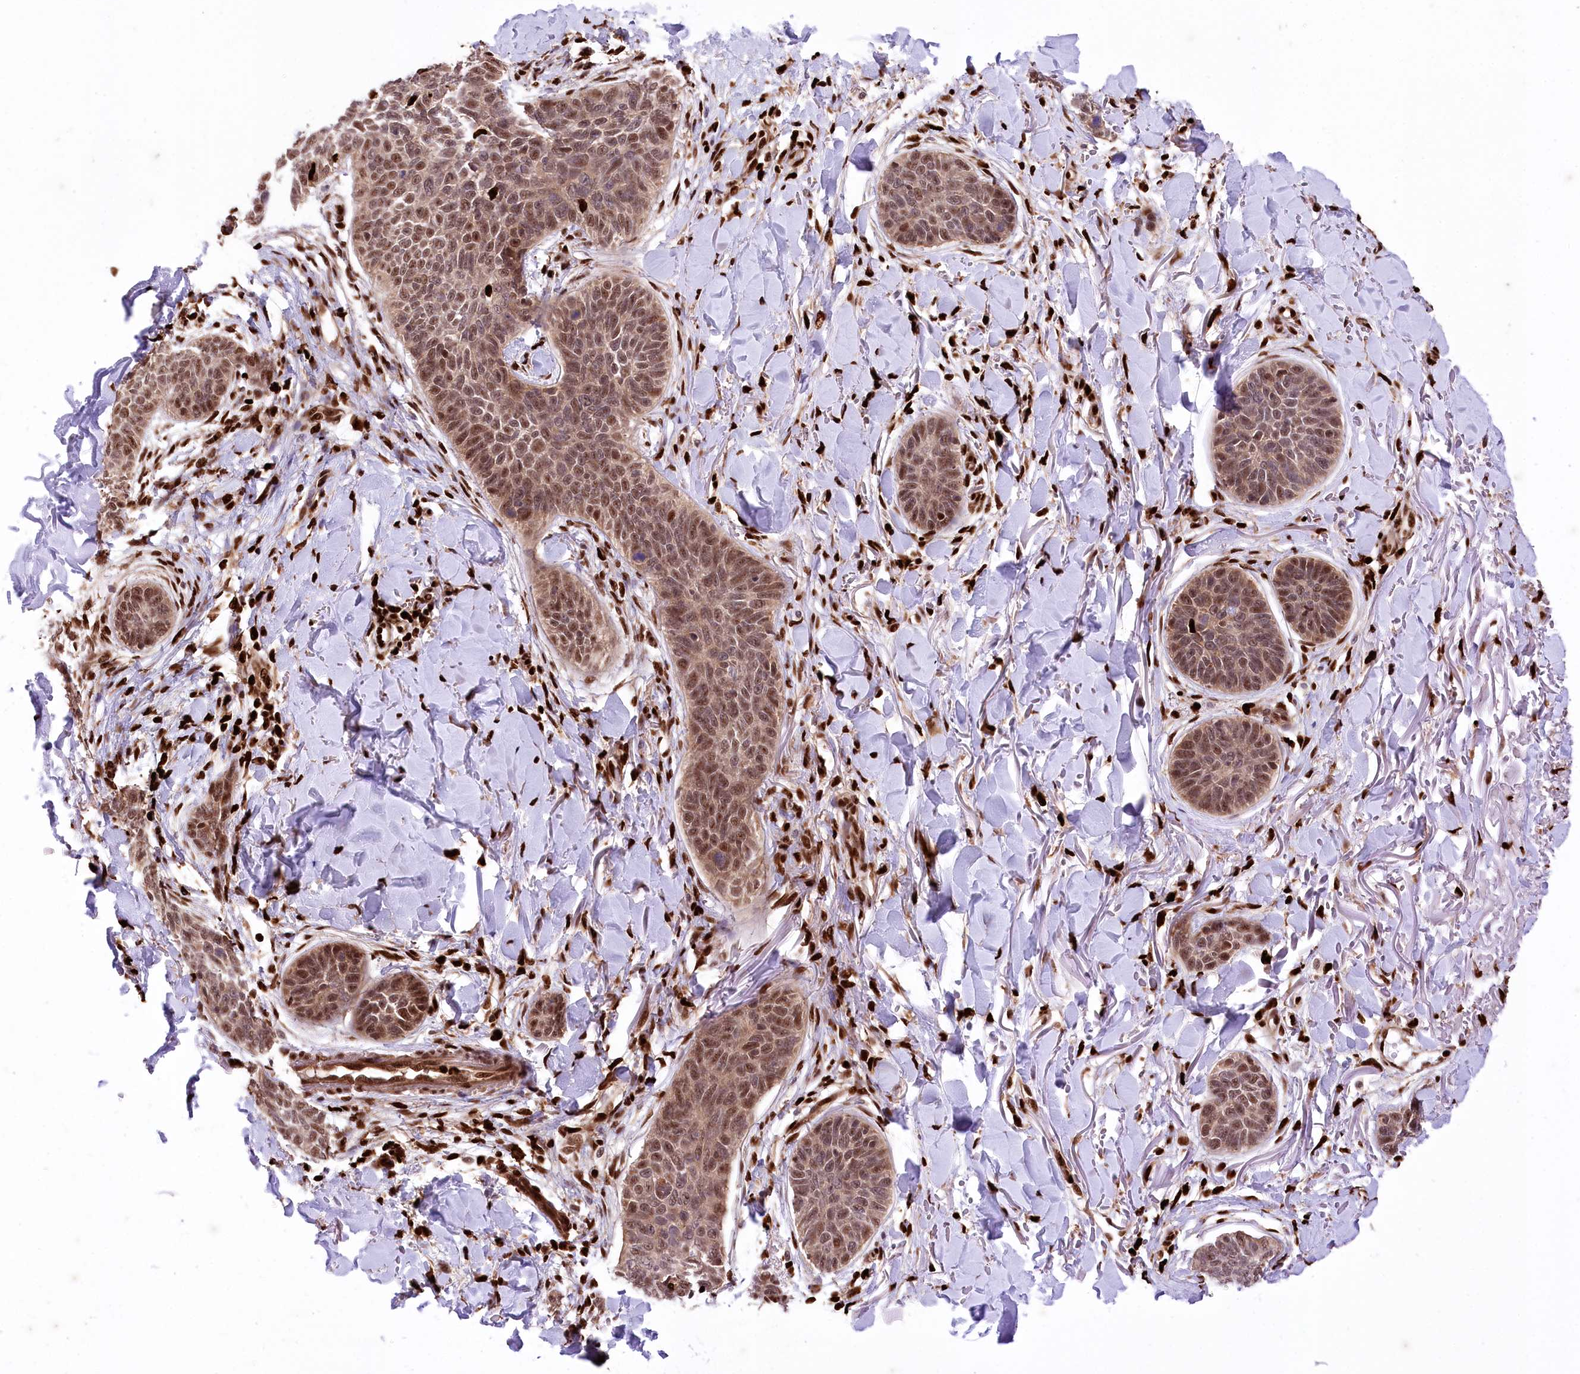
{"staining": {"intensity": "moderate", "quantity": ">75%", "location": "cytoplasmic/membranous,nuclear"}, "tissue": "skin cancer", "cell_type": "Tumor cells", "image_type": "cancer", "snomed": [{"axis": "morphology", "description": "Basal cell carcinoma"}, {"axis": "topography", "description": "Skin"}], "caption": "An immunohistochemistry (IHC) histopathology image of tumor tissue is shown. Protein staining in brown labels moderate cytoplasmic/membranous and nuclear positivity in skin cancer within tumor cells.", "gene": "FIGN", "patient": {"sex": "male", "age": 85}}